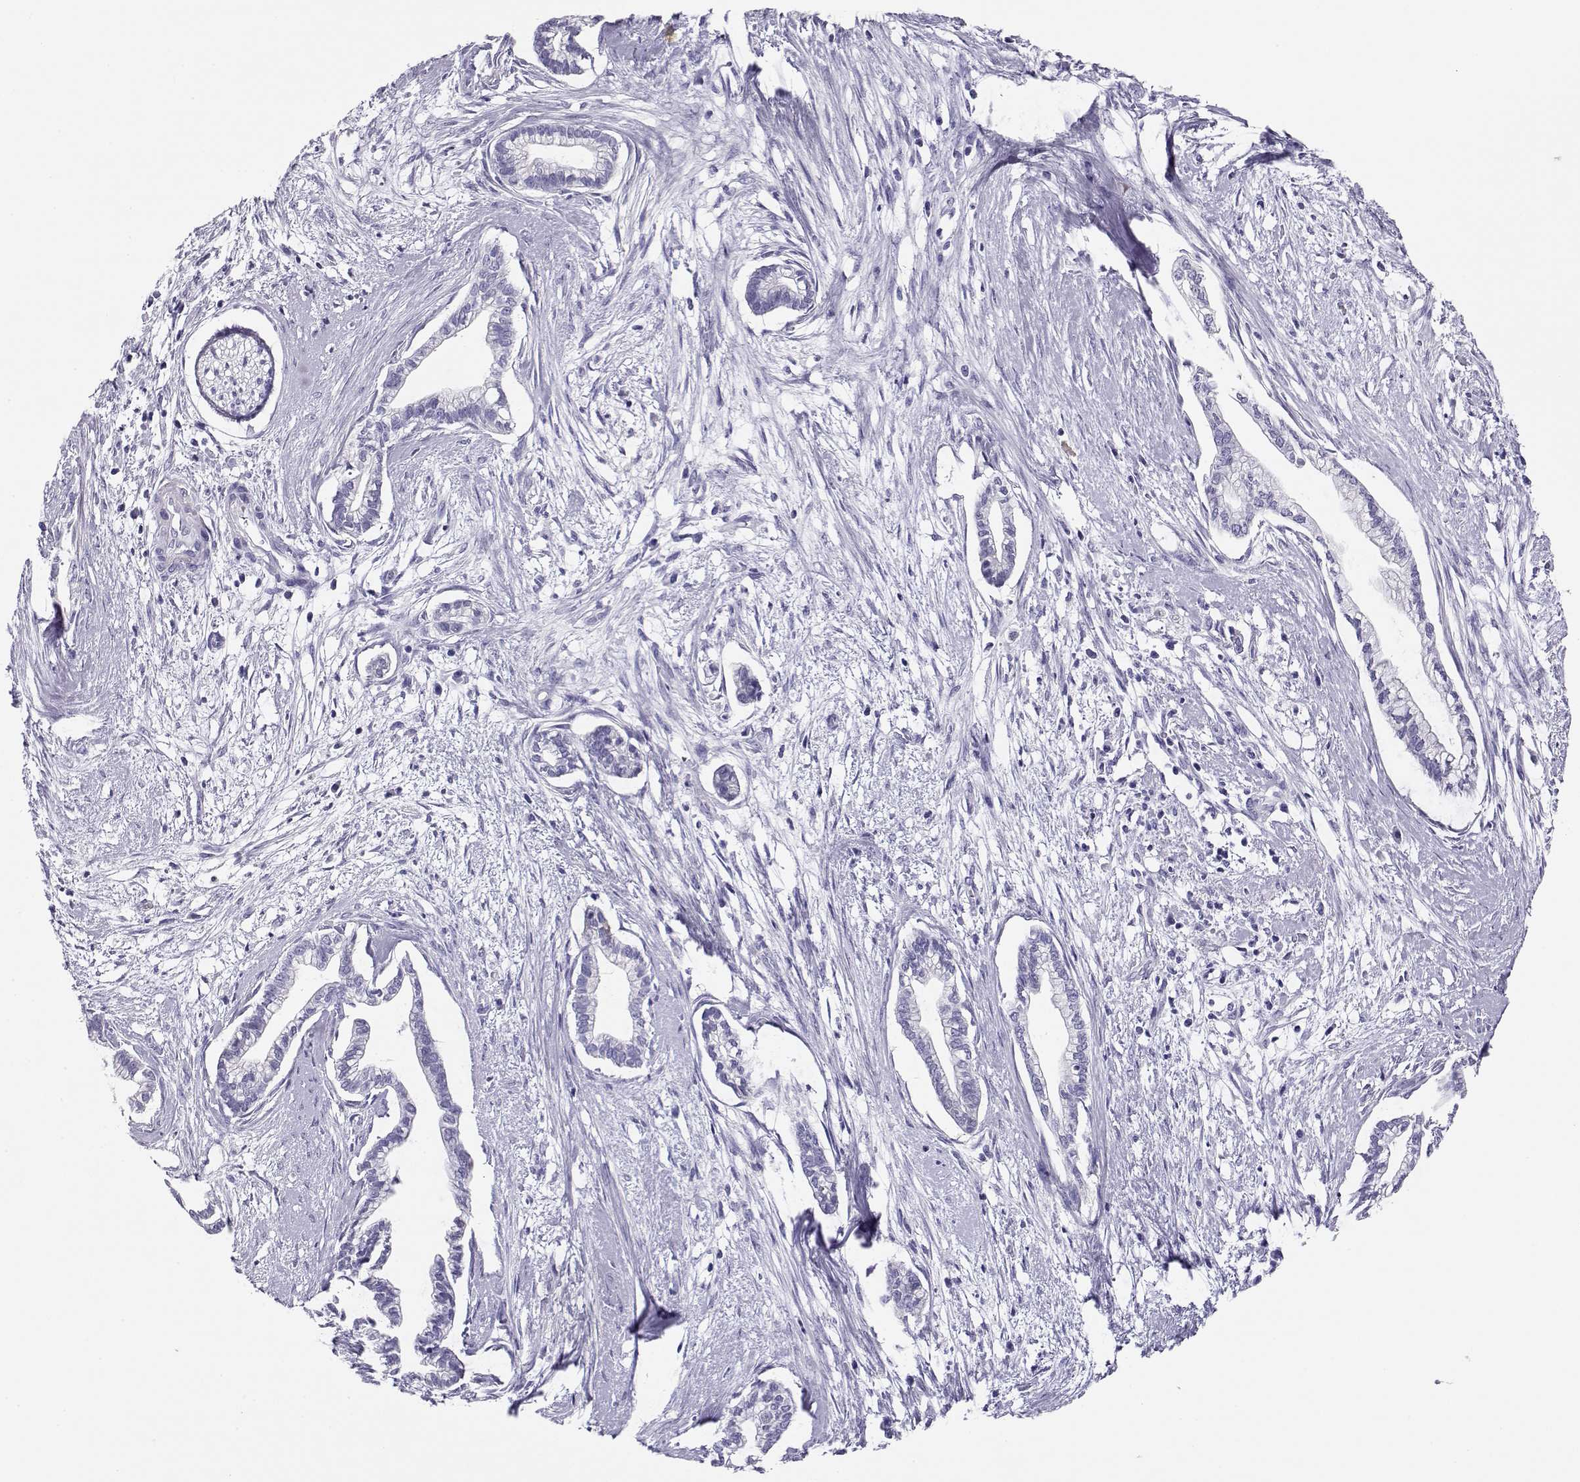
{"staining": {"intensity": "negative", "quantity": "none", "location": "none"}, "tissue": "cervical cancer", "cell_type": "Tumor cells", "image_type": "cancer", "snomed": [{"axis": "morphology", "description": "Adenocarcinoma, NOS"}, {"axis": "topography", "description": "Cervix"}], "caption": "Human cervical adenocarcinoma stained for a protein using immunohistochemistry (IHC) reveals no expression in tumor cells.", "gene": "CRX", "patient": {"sex": "female", "age": 62}}